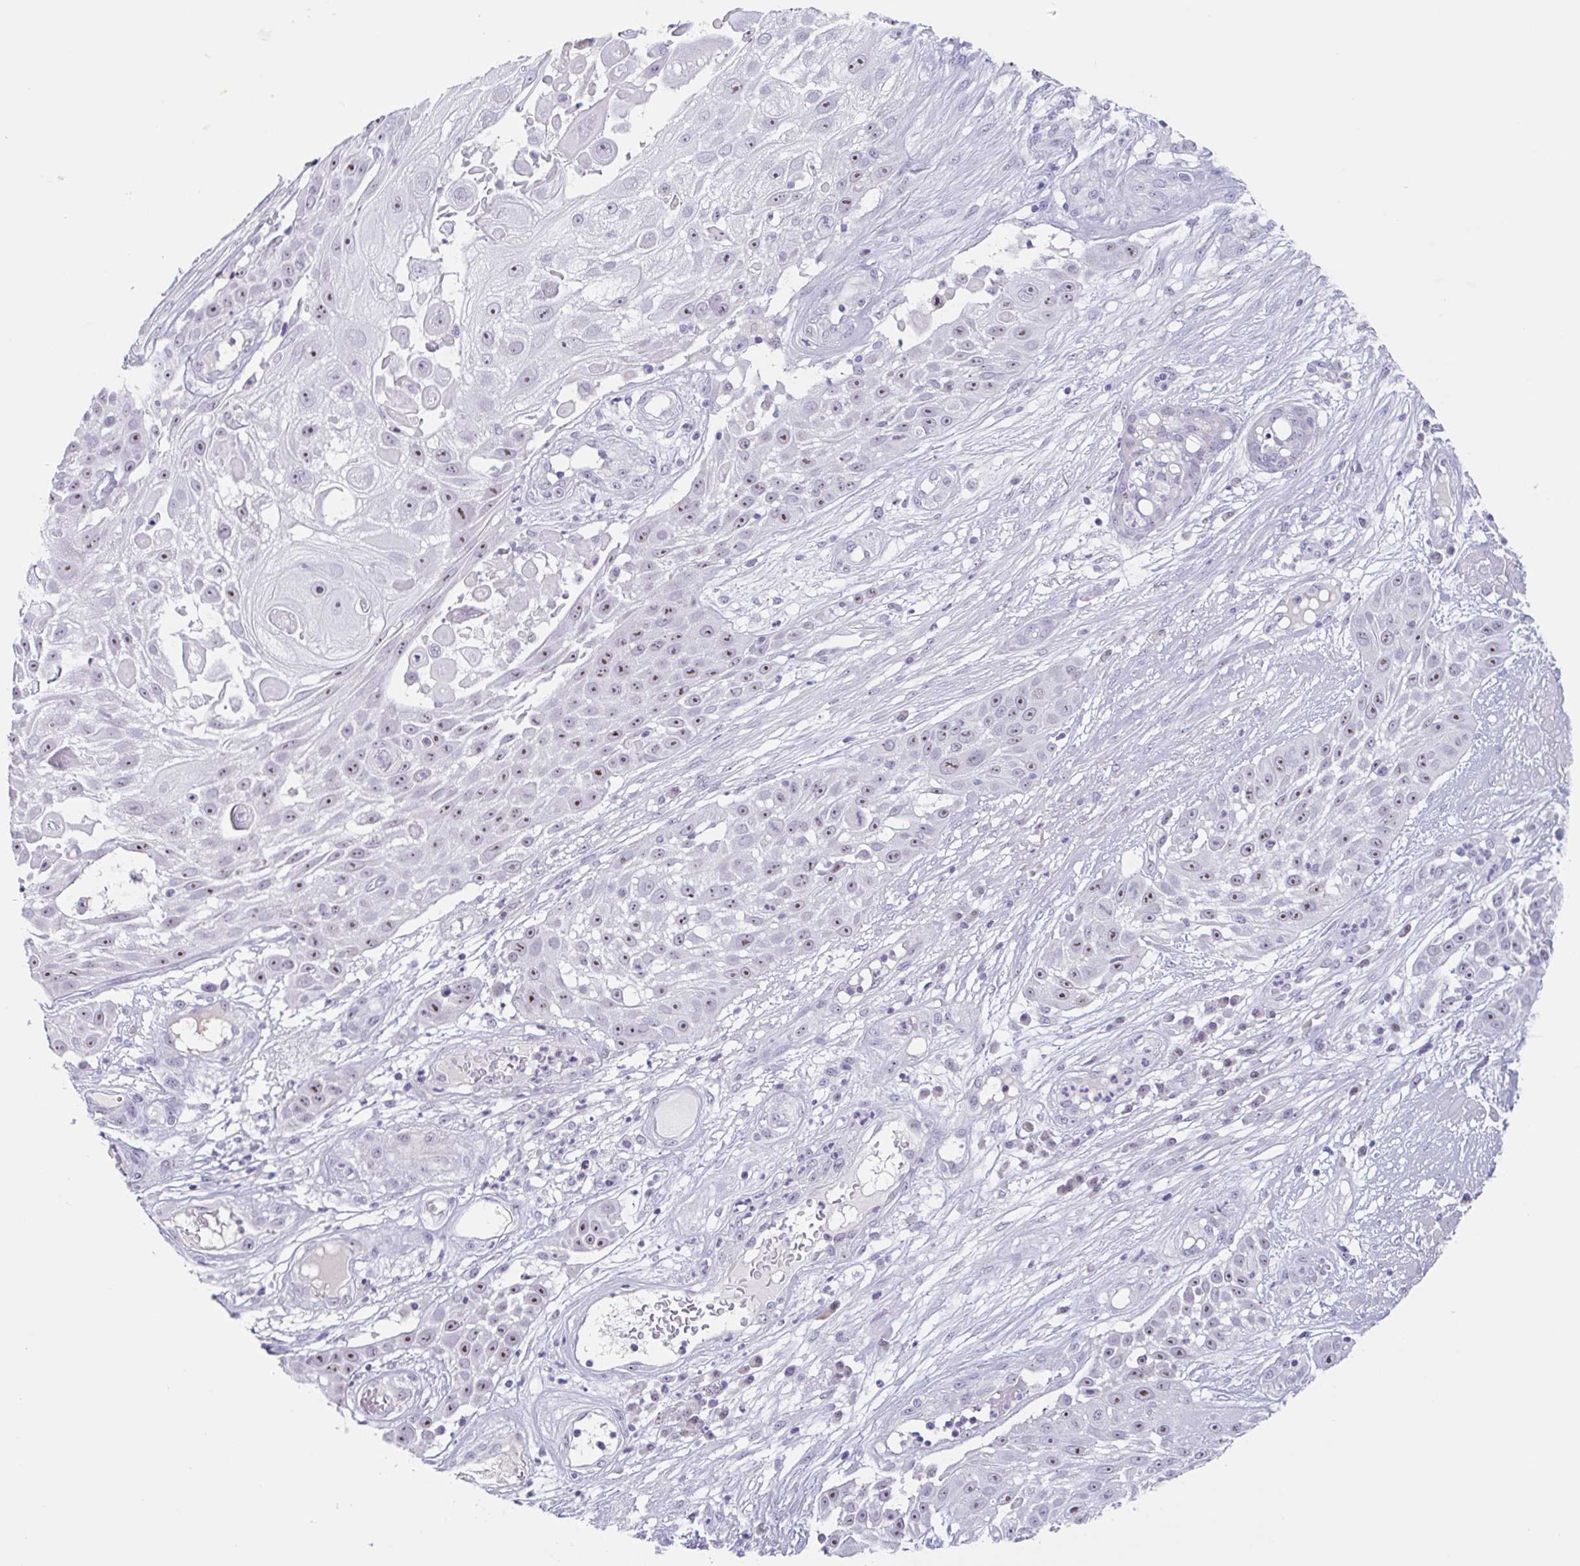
{"staining": {"intensity": "moderate", "quantity": ">75%", "location": "nuclear"}, "tissue": "skin cancer", "cell_type": "Tumor cells", "image_type": "cancer", "snomed": [{"axis": "morphology", "description": "Squamous cell carcinoma, NOS"}, {"axis": "topography", "description": "Skin"}], "caption": "Protein expression analysis of skin cancer demonstrates moderate nuclear positivity in approximately >75% of tumor cells. (Stains: DAB (3,3'-diaminobenzidine) in brown, nuclei in blue, Microscopy: brightfield microscopy at high magnification).", "gene": "LENG9", "patient": {"sex": "female", "age": 86}}